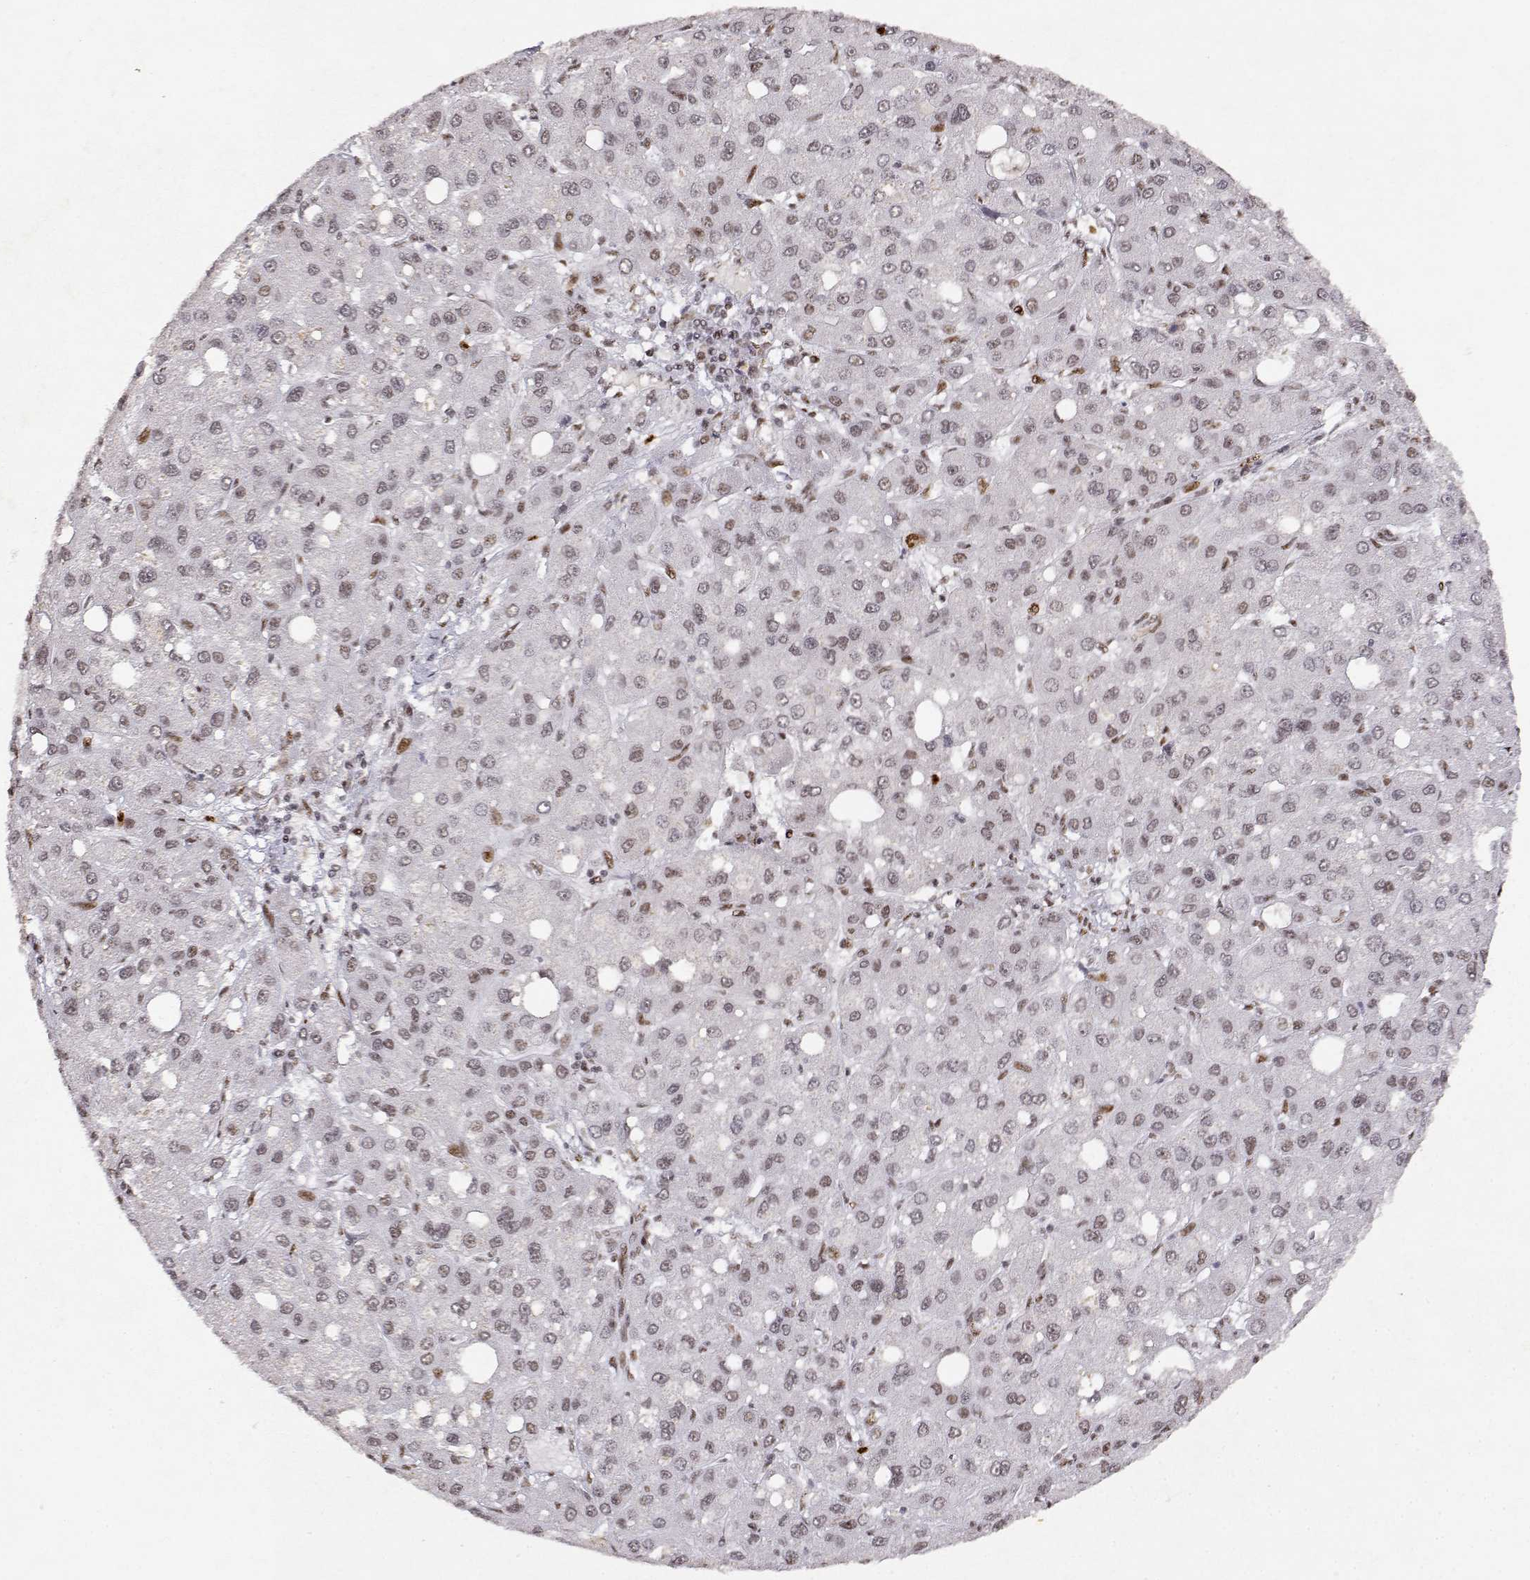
{"staining": {"intensity": "weak", "quantity": "<25%", "location": "nuclear"}, "tissue": "liver cancer", "cell_type": "Tumor cells", "image_type": "cancer", "snomed": [{"axis": "morphology", "description": "Carcinoma, Hepatocellular, NOS"}, {"axis": "topography", "description": "Liver"}], "caption": "DAB (3,3'-diaminobenzidine) immunohistochemical staining of liver cancer exhibits no significant staining in tumor cells.", "gene": "RSF1", "patient": {"sex": "male", "age": 73}}